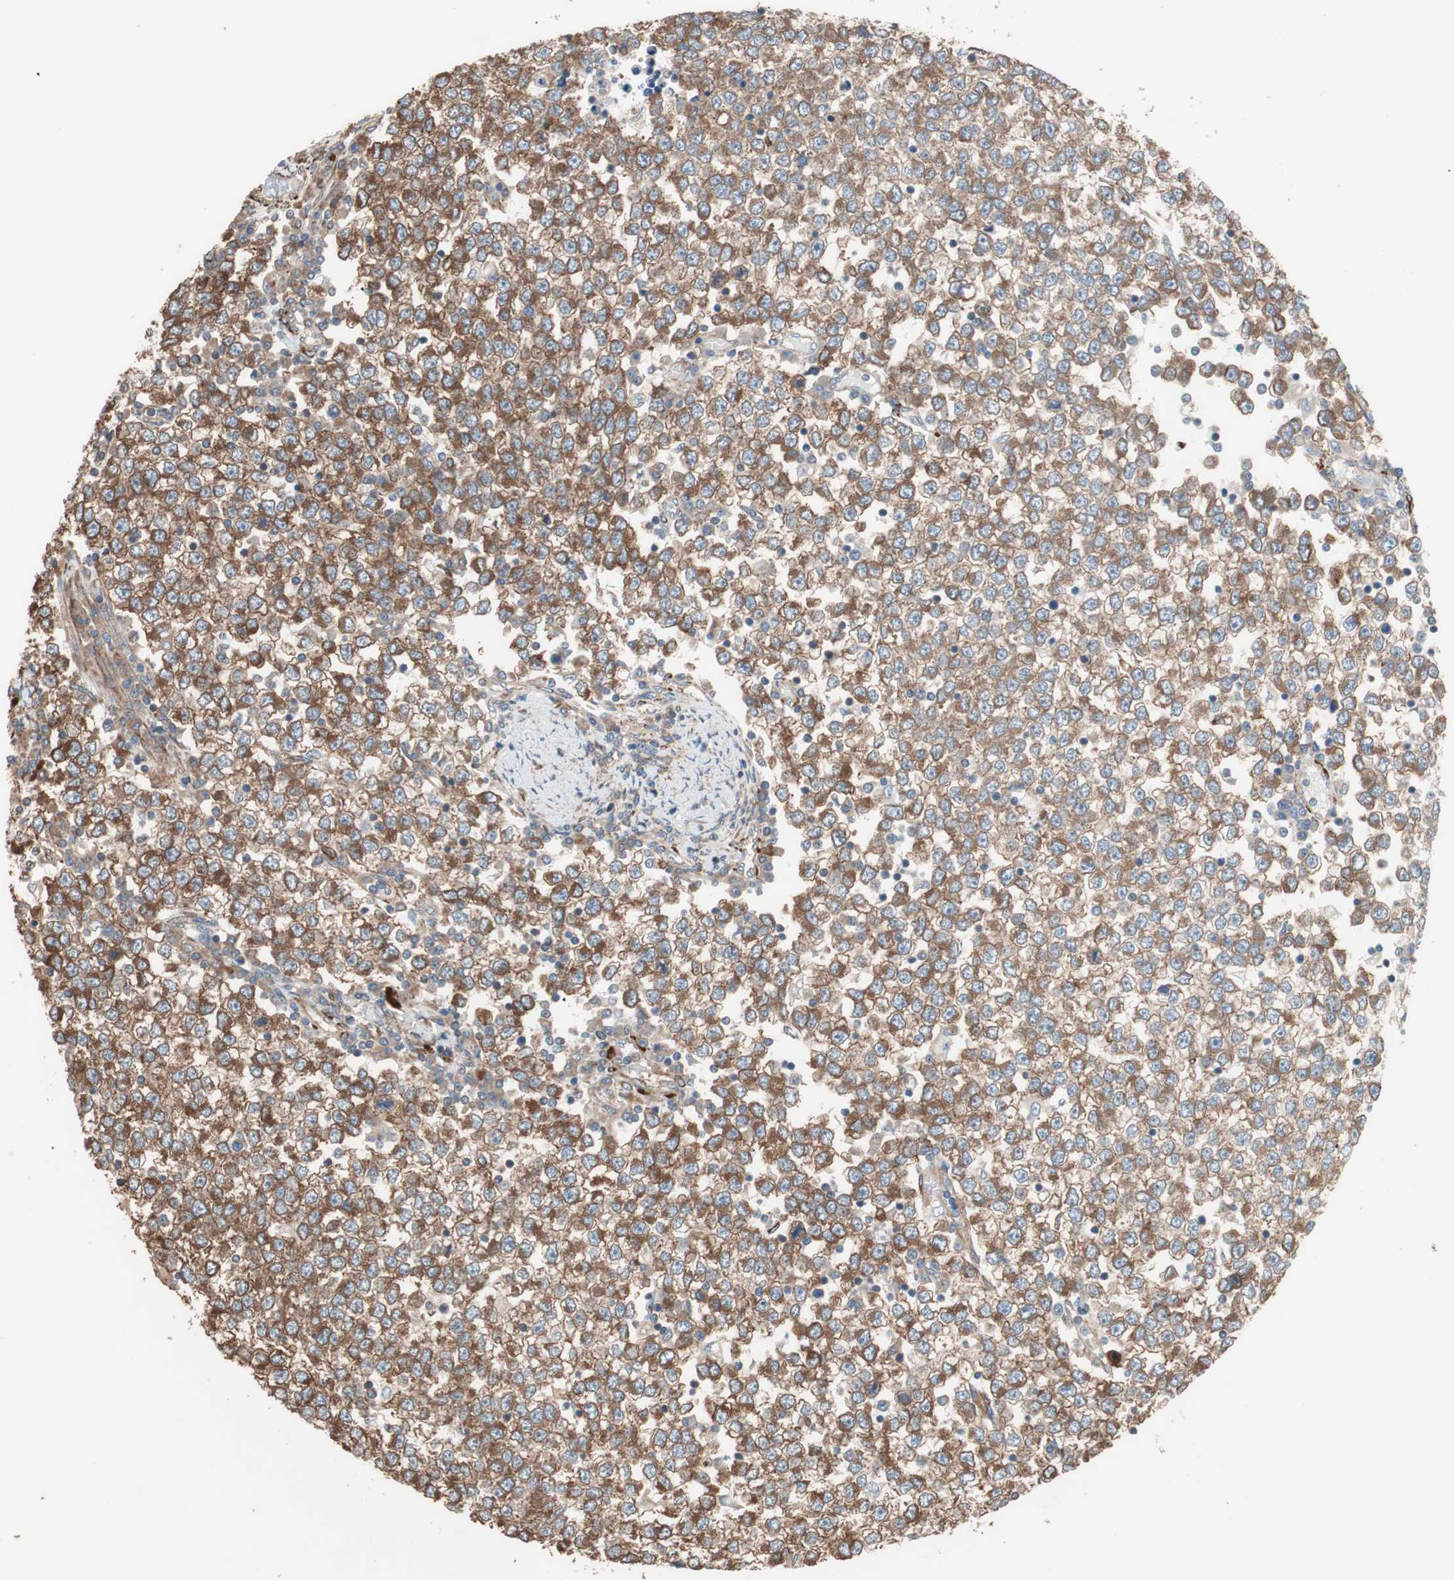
{"staining": {"intensity": "moderate", "quantity": ">75%", "location": "cytoplasmic/membranous"}, "tissue": "testis cancer", "cell_type": "Tumor cells", "image_type": "cancer", "snomed": [{"axis": "morphology", "description": "Seminoma, NOS"}, {"axis": "topography", "description": "Testis"}], "caption": "Testis cancer (seminoma) tissue exhibits moderate cytoplasmic/membranous positivity in about >75% of tumor cells", "gene": "GPSM2", "patient": {"sex": "male", "age": 65}}